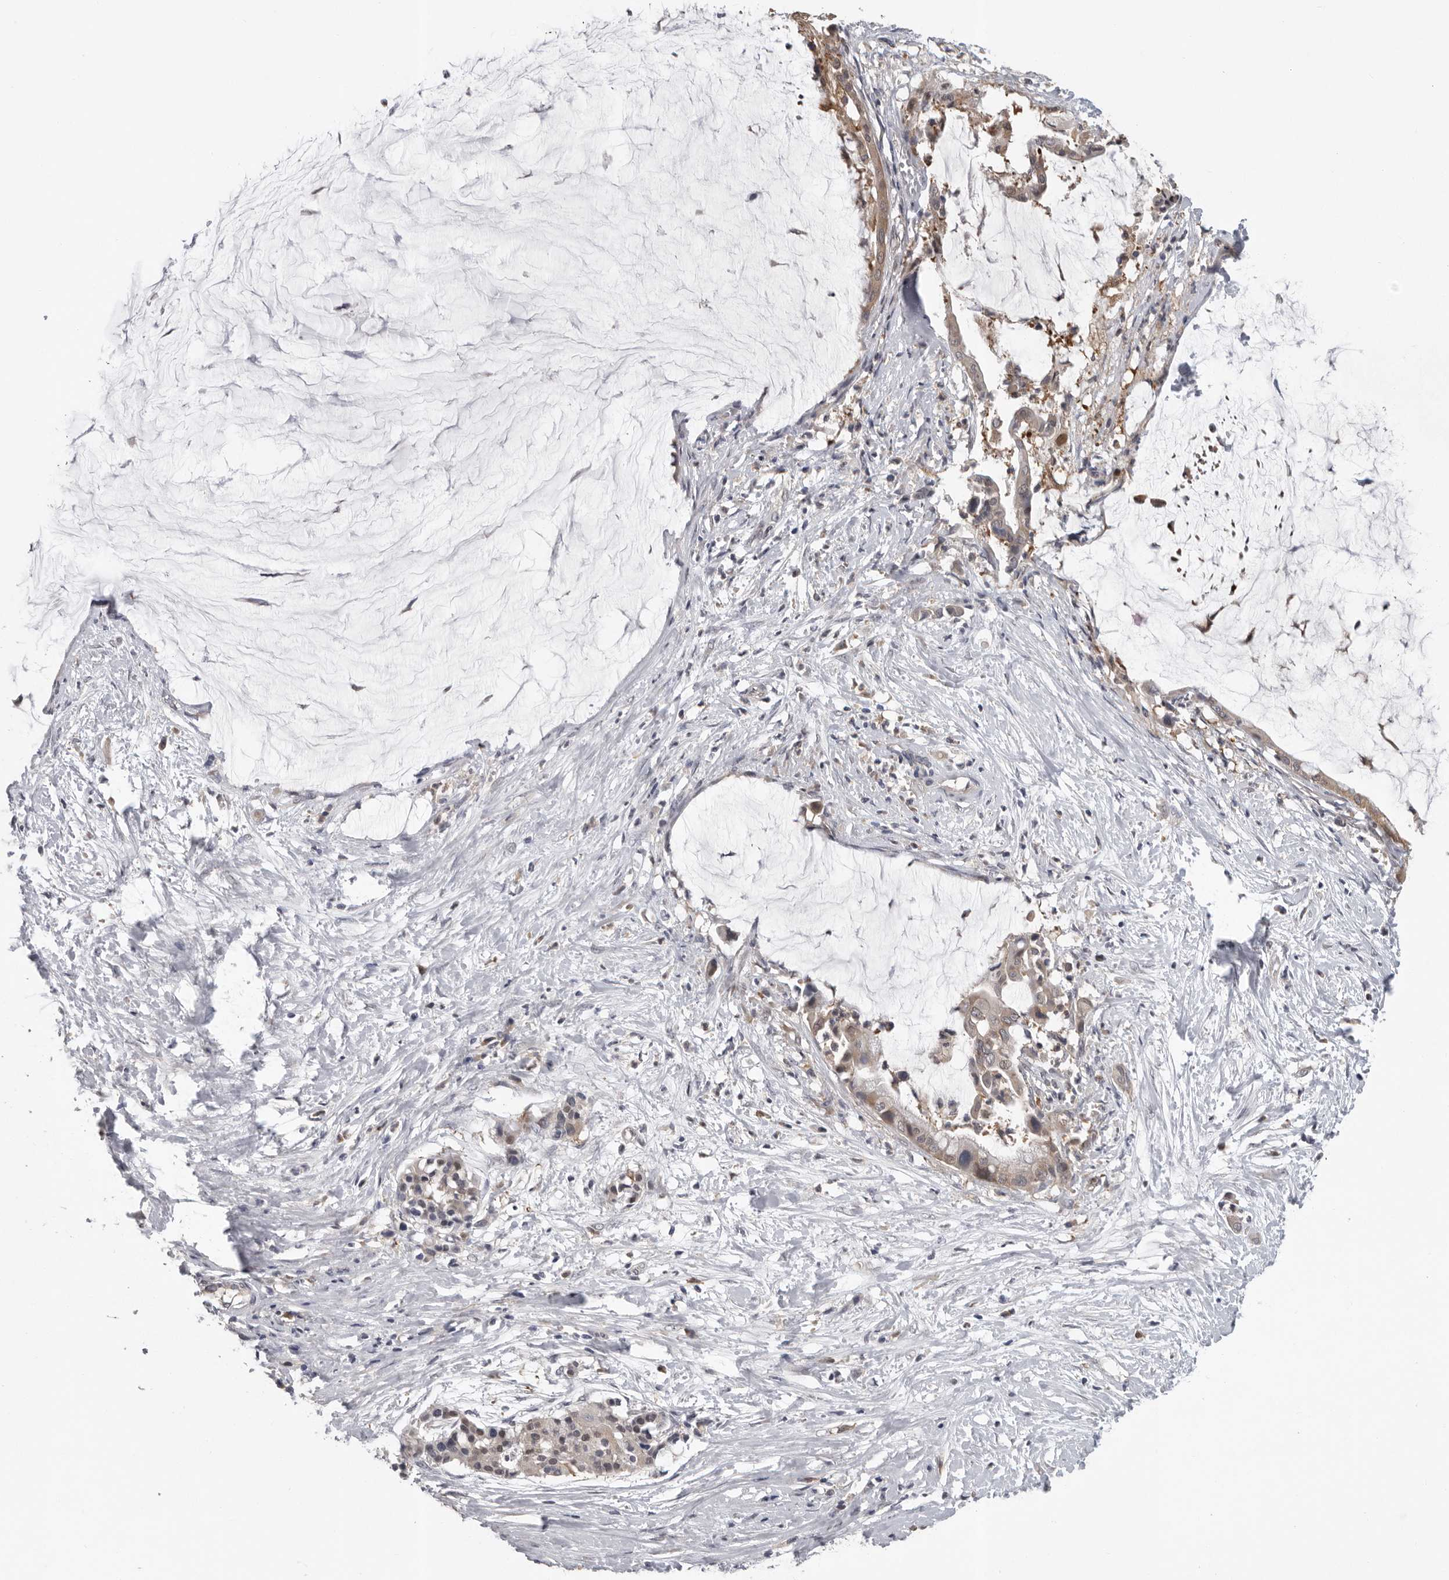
{"staining": {"intensity": "weak", "quantity": "25%-75%", "location": "cytoplasmic/membranous"}, "tissue": "pancreatic cancer", "cell_type": "Tumor cells", "image_type": "cancer", "snomed": [{"axis": "morphology", "description": "Adenocarcinoma, NOS"}, {"axis": "topography", "description": "Pancreas"}], "caption": "Immunohistochemistry (IHC) of pancreatic cancer (adenocarcinoma) exhibits low levels of weak cytoplasmic/membranous staining in about 25%-75% of tumor cells.", "gene": "RALGPS2", "patient": {"sex": "male", "age": 41}}